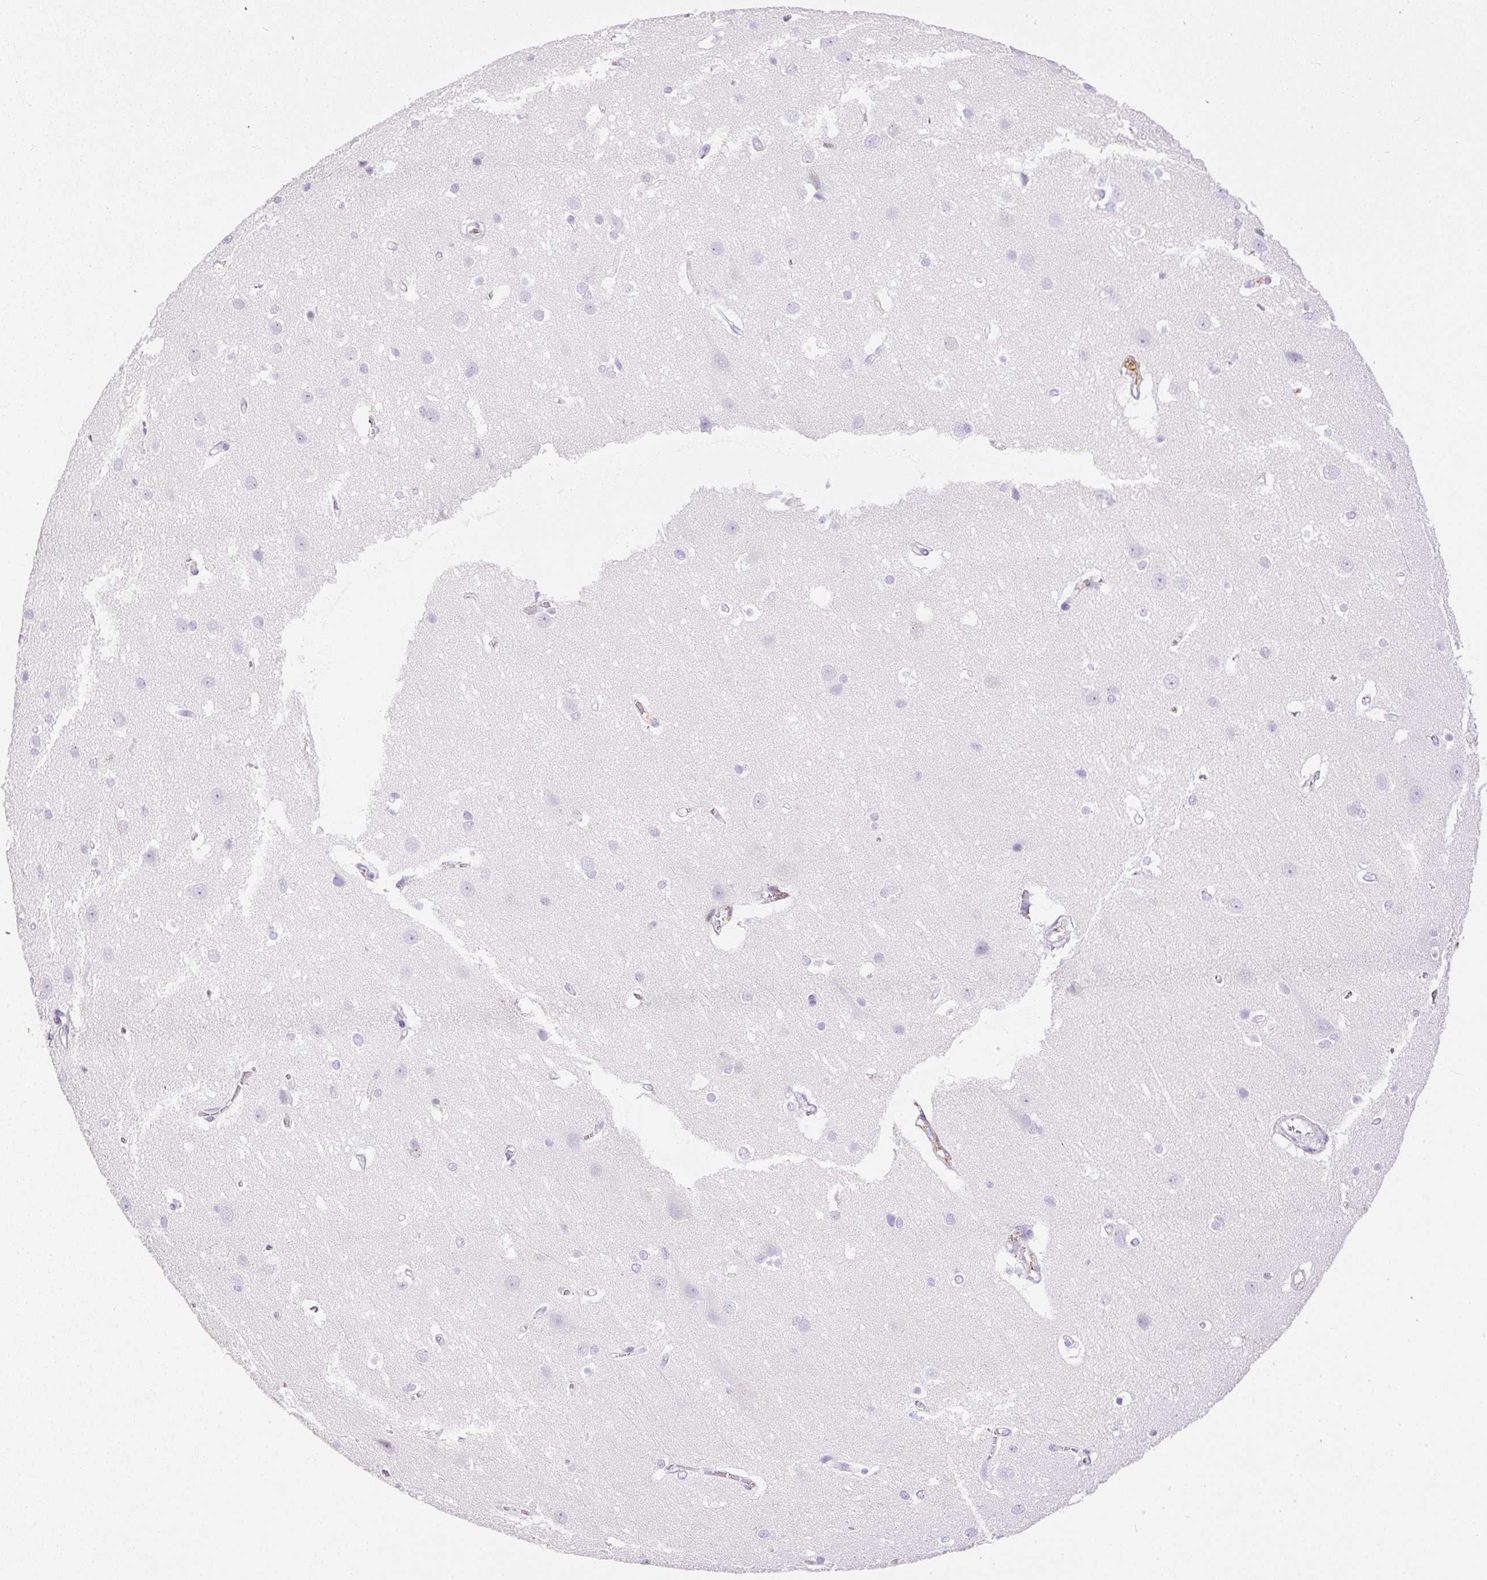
{"staining": {"intensity": "negative", "quantity": "none", "location": "none"}, "tissue": "cerebral cortex", "cell_type": "Endothelial cells", "image_type": "normal", "snomed": [{"axis": "morphology", "description": "Normal tissue, NOS"}, {"axis": "topography", "description": "Cerebral cortex"}], "caption": "A histopathology image of cerebral cortex stained for a protein displays no brown staining in endothelial cells. (Immunohistochemistry (ihc), brightfield microscopy, high magnification).", "gene": "APCS", "patient": {"sex": "male", "age": 37}}